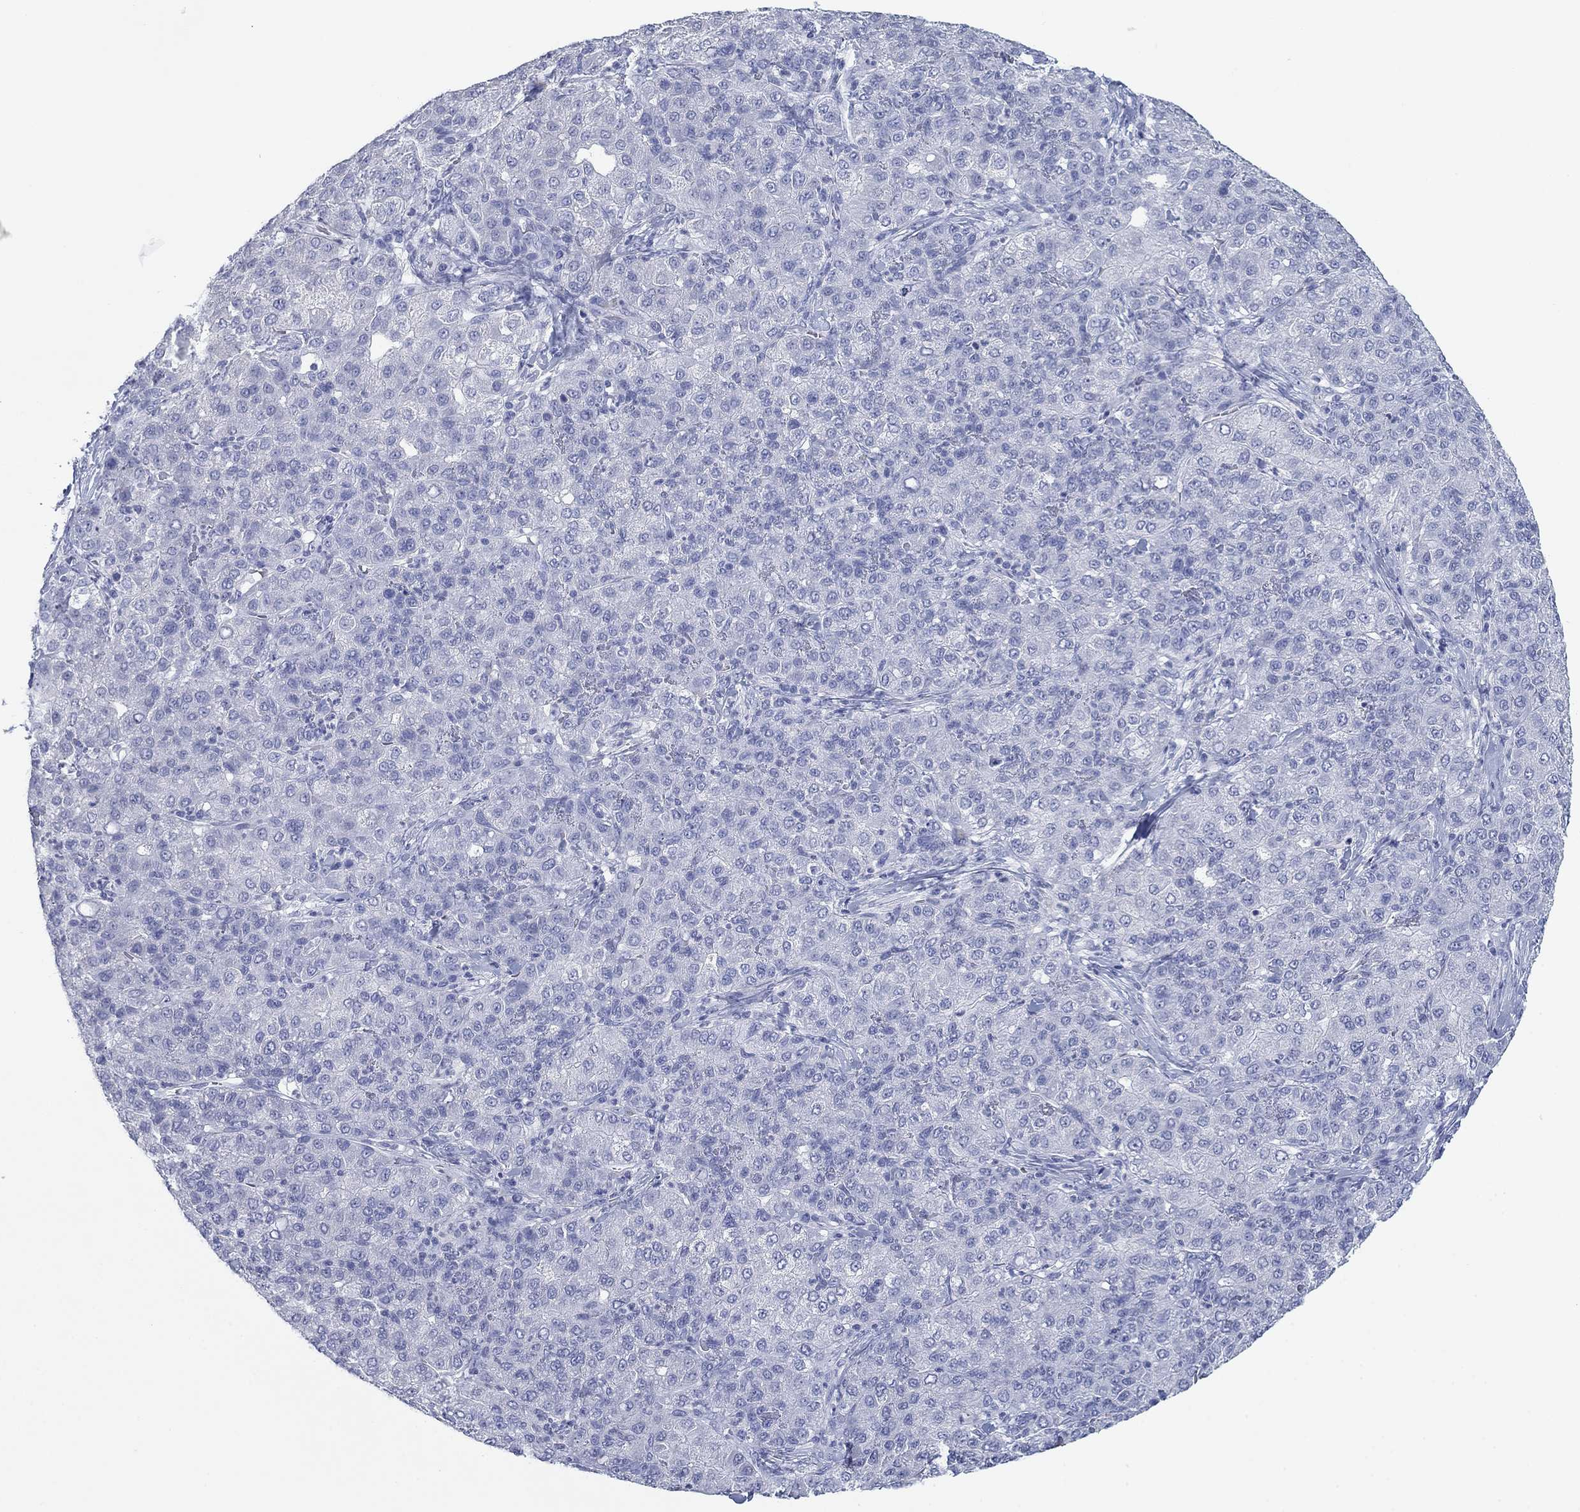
{"staining": {"intensity": "negative", "quantity": "none", "location": "none"}, "tissue": "liver cancer", "cell_type": "Tumor cells", "image_type": "cancer", "snomed": [{"axis": "morphology", "description": "Carcinoma, Hepatocellular, NOS"}, {"axis": "topography", "description": "Liver"}], "caption": "The photomicrograph exhibits no staining of tumor cells in liver cancer (hepatocellular carcinoma).", "gene": "PDYN", "patient": {"sex": "male", "age": 65}}